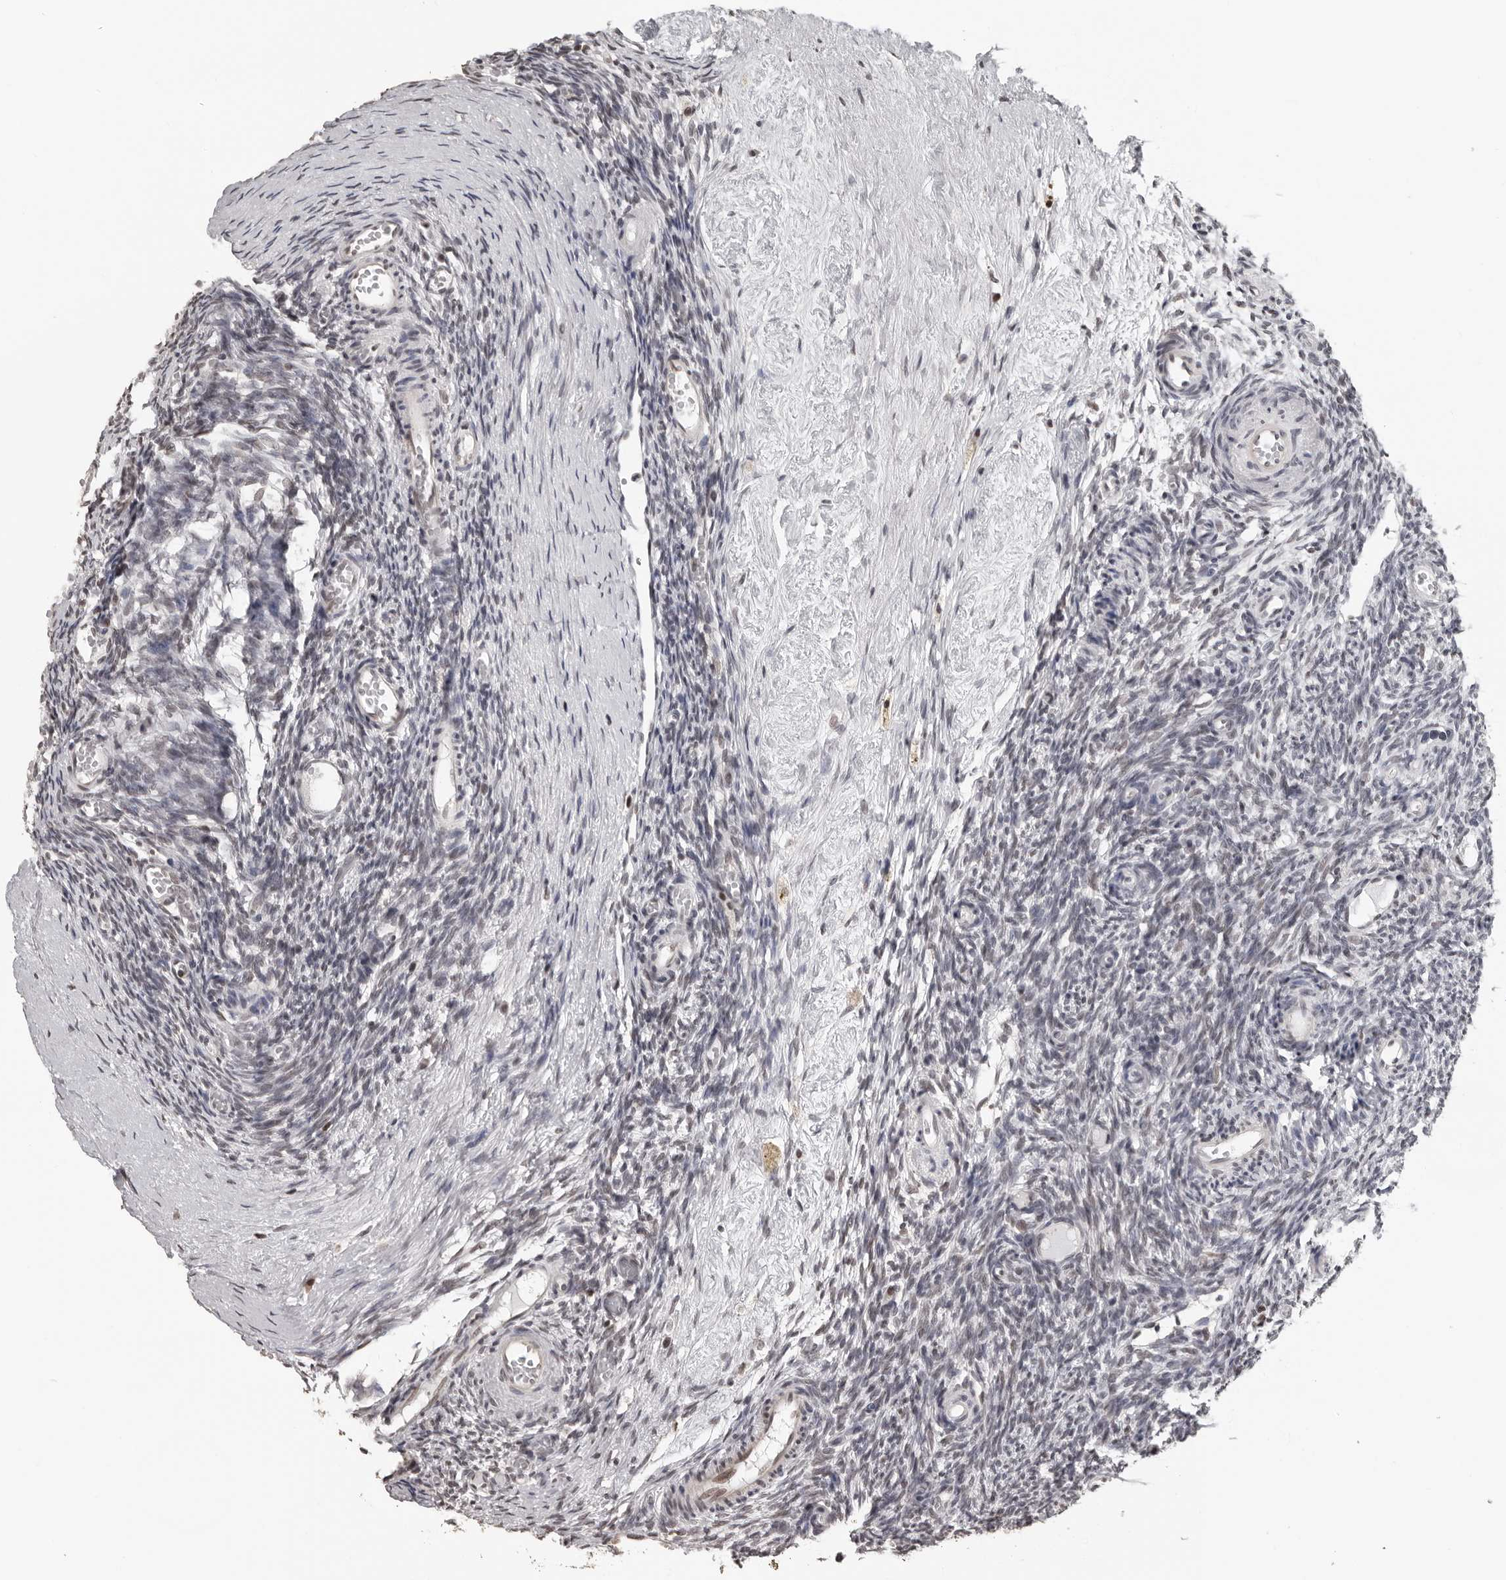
{"staining": {"intensity": "weak", "quantity": "25%-75%", "location": "nuclear"}, "tissue": "ovary", "cell_type": "Ovarian stroma cells", "image_type": "normal", "snomed": [{"axis": "morphology", "description": "Normal tissue, NOS"}, {"axis": "topography", "description": "Ovary"}], "caption": "Immunohistochemistry (IHC) of unremarkable ovary exhibits low levels of weak nuclear staining in approximately 25%-75% of ovarian stroma cells.", "gene": "ORC1", "patient": {"sex": "female", "age": 35}}